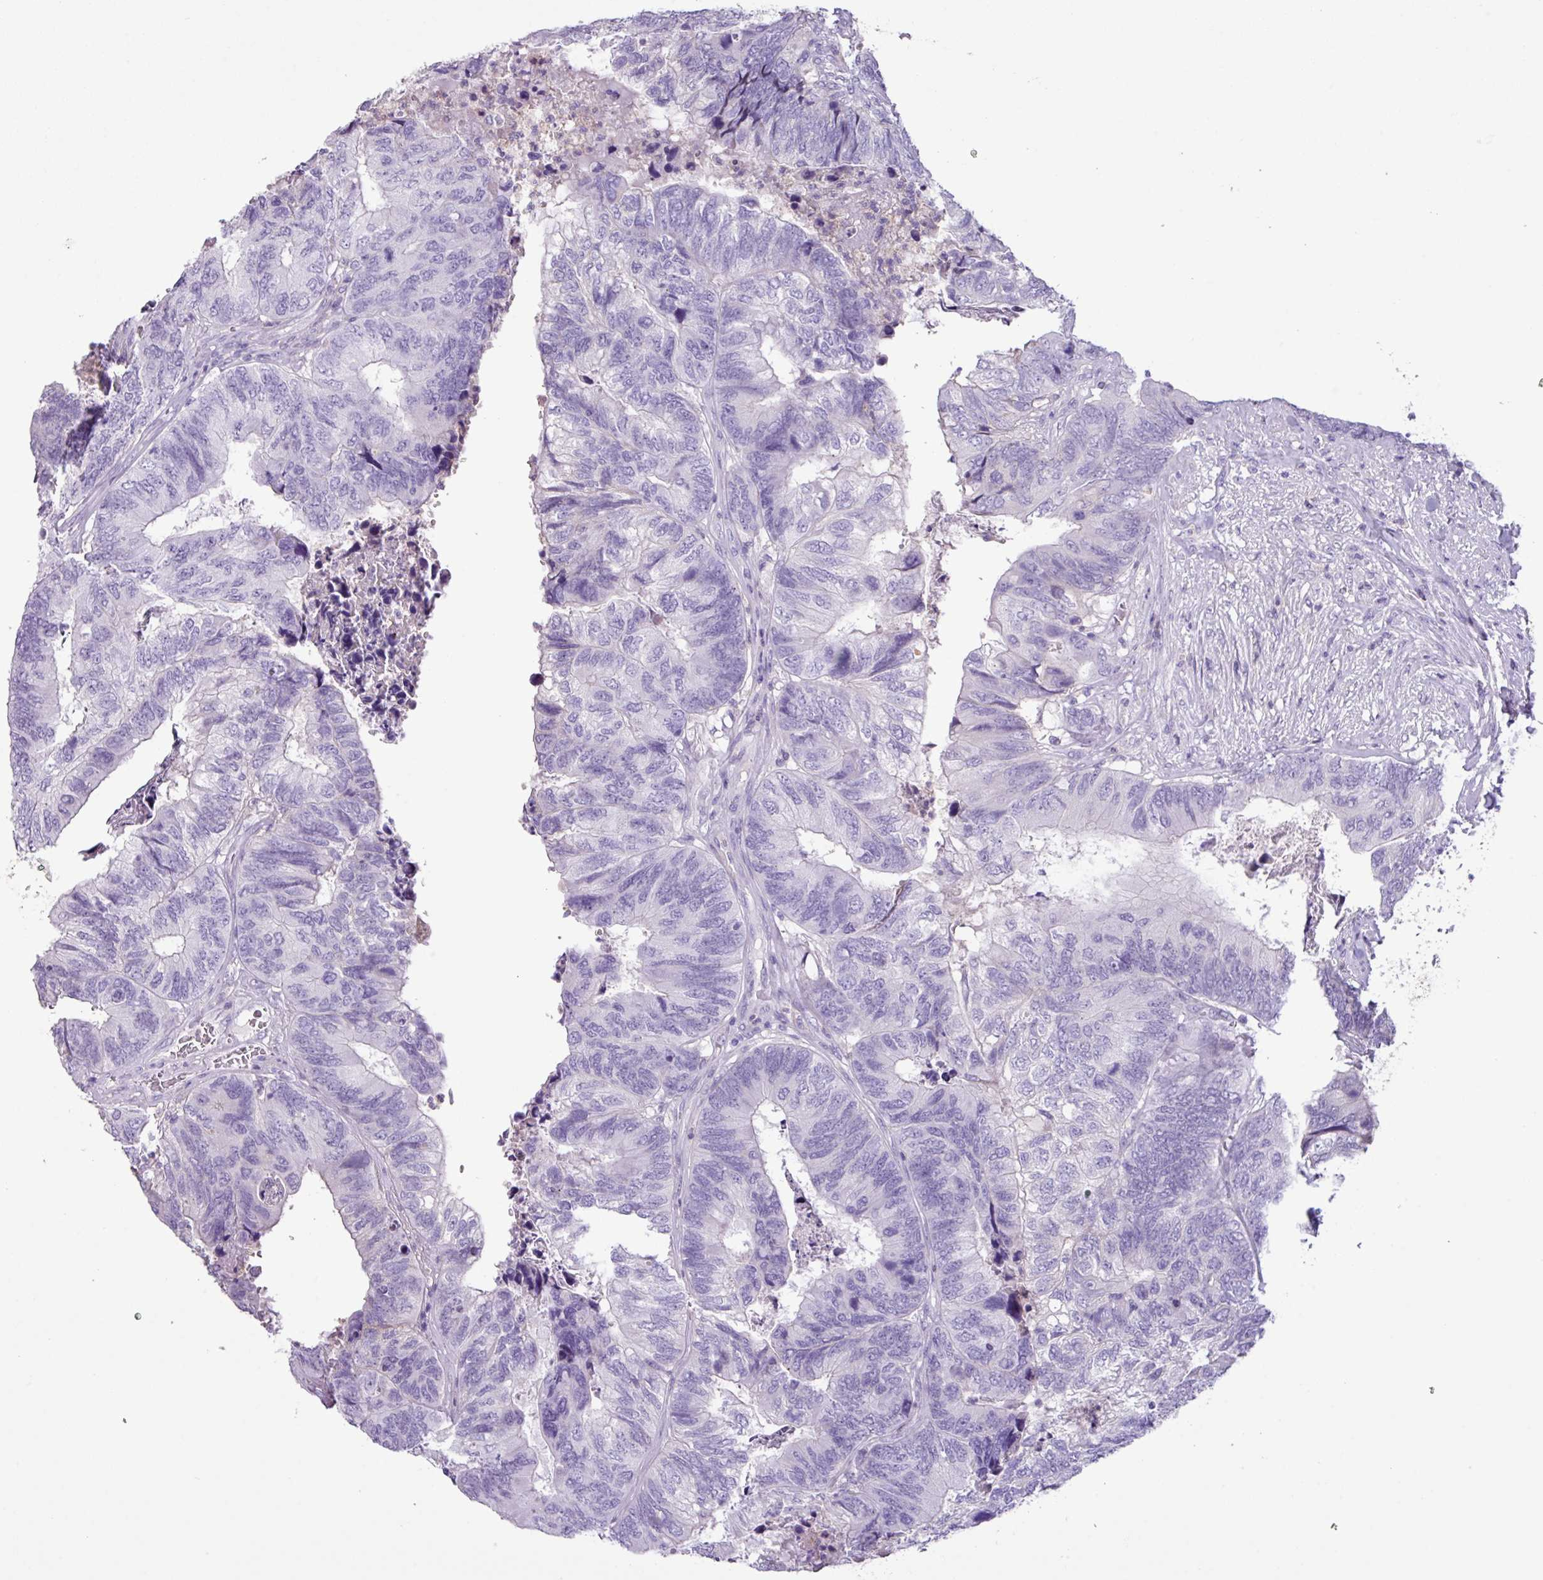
{"staining": {"intensity": "negative", "quantity": "none", "location": "none"}, "tissue": "colorectal cancer", "cell_type": "Tumor cells", "image_type": "cancer", "snomed": [{"axis": "morphology", "description": "Adenocarcinoma, NOS"}, {"axis": "topography", "description": "Colon"}], "caption": "Photomicrograph shows no protein positivity in tumor cells of adenocarcinoma (colorectal) tissue. Brightfield microscopy of immunohistochemistry stained with DAB (3,3'-diaminobenzidine) (brown) and hematoxylin (blue), captured at high magnification.", "gene": "CYSTM1", "patient": {"sex": "female", "age": 67}}